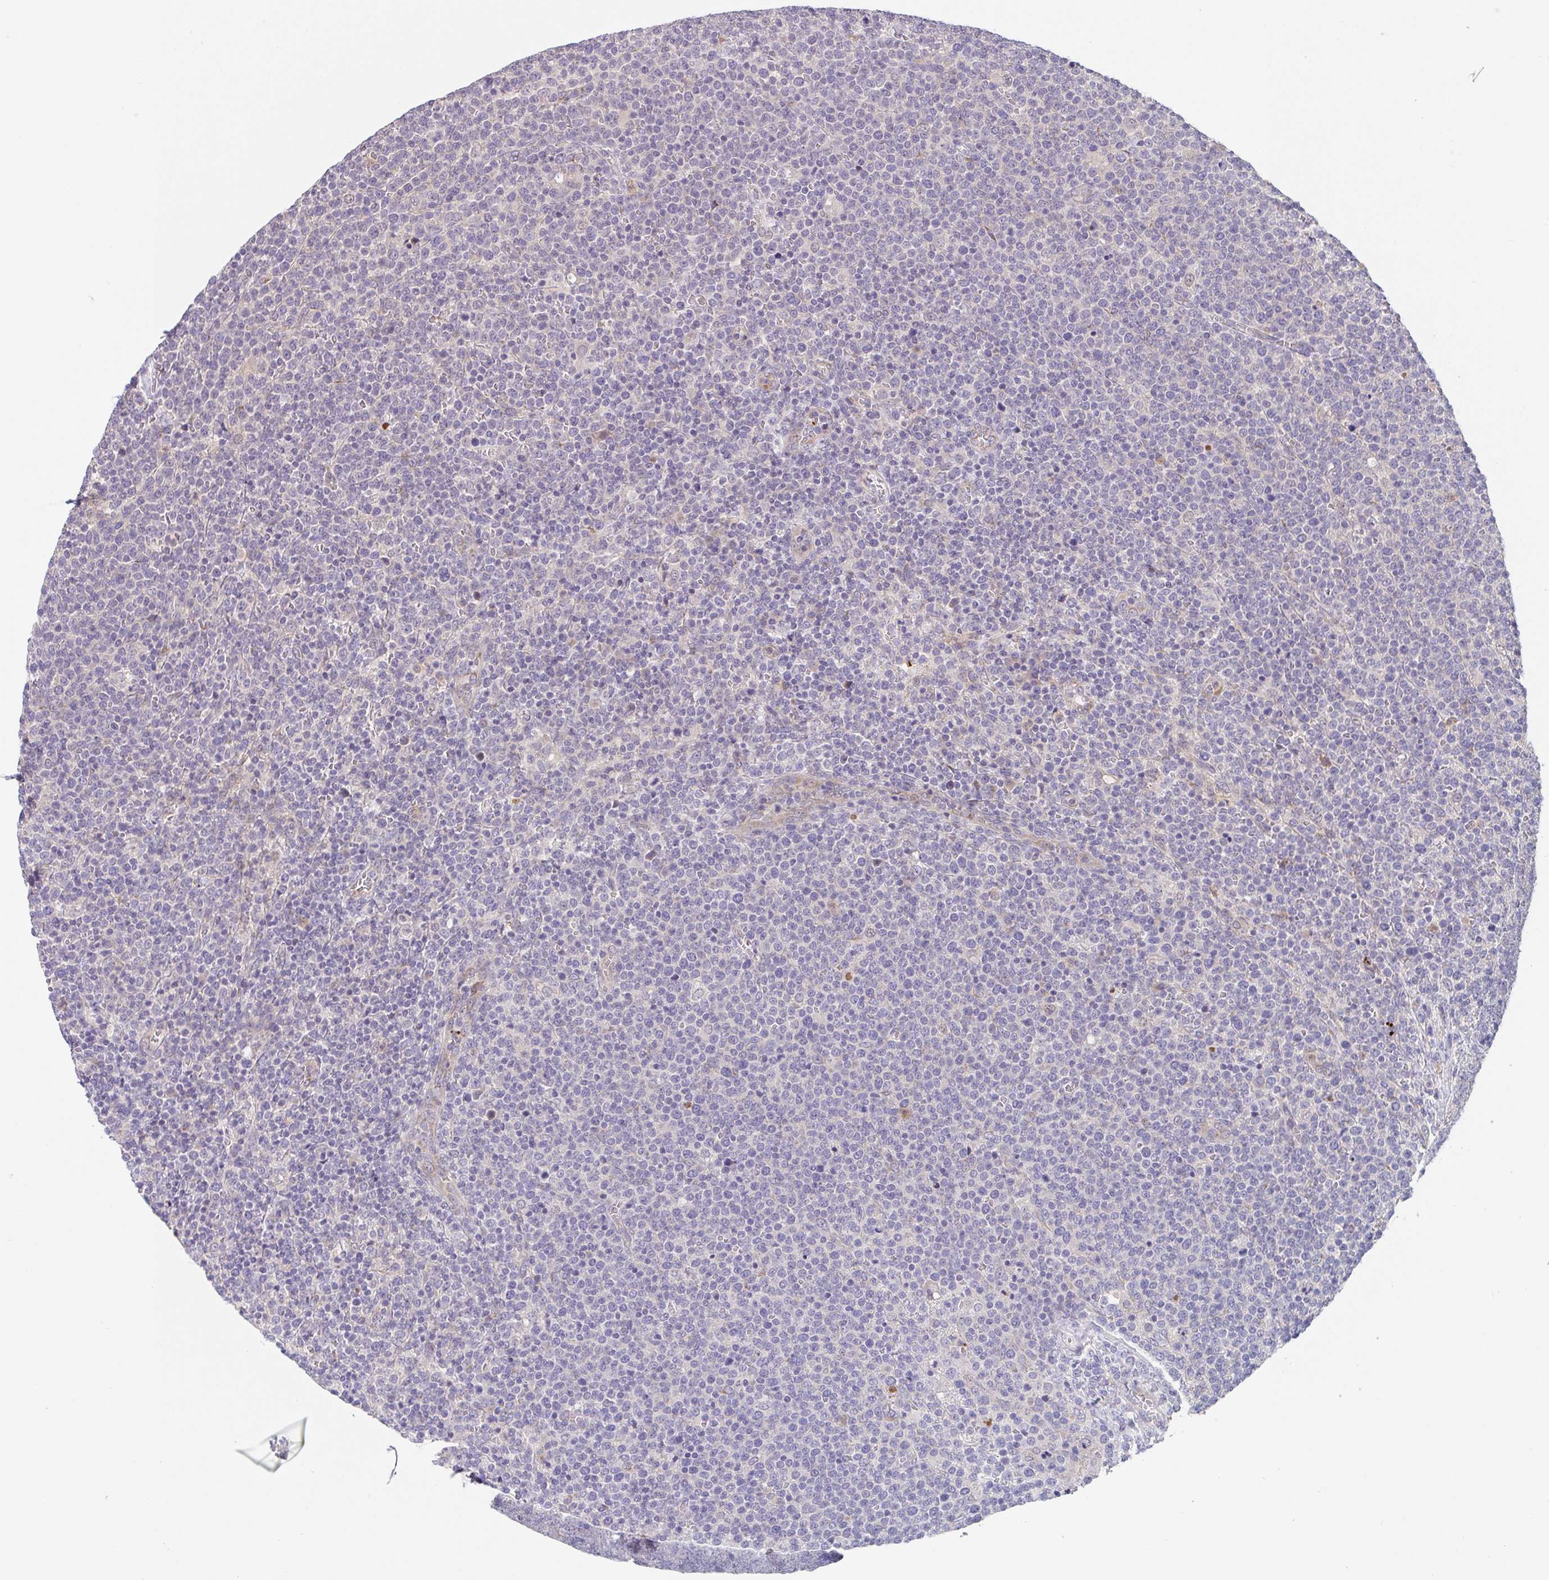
{"staining": {"intensity": "negative", "quantity": "none", "location": "none"}, "tissue": "lymphoma", "cell_type": "Tumor cells", "image_type": "cancer", "snomed": [{"axis": "morphology", "description": "Malignant lymphoma, non-Hodgkin's type, High grade"}, {"axis": "topography", "description": "Lymph node"}], "caption": "High-grade malignant lymphoma, non-Hodgkin's type stained for a protein using immunohistochemistry (IHC) demonstrates no positivity tumor cells.", "gene": "TSPAN31", "patient": {"sex": "male", "age": 61}}